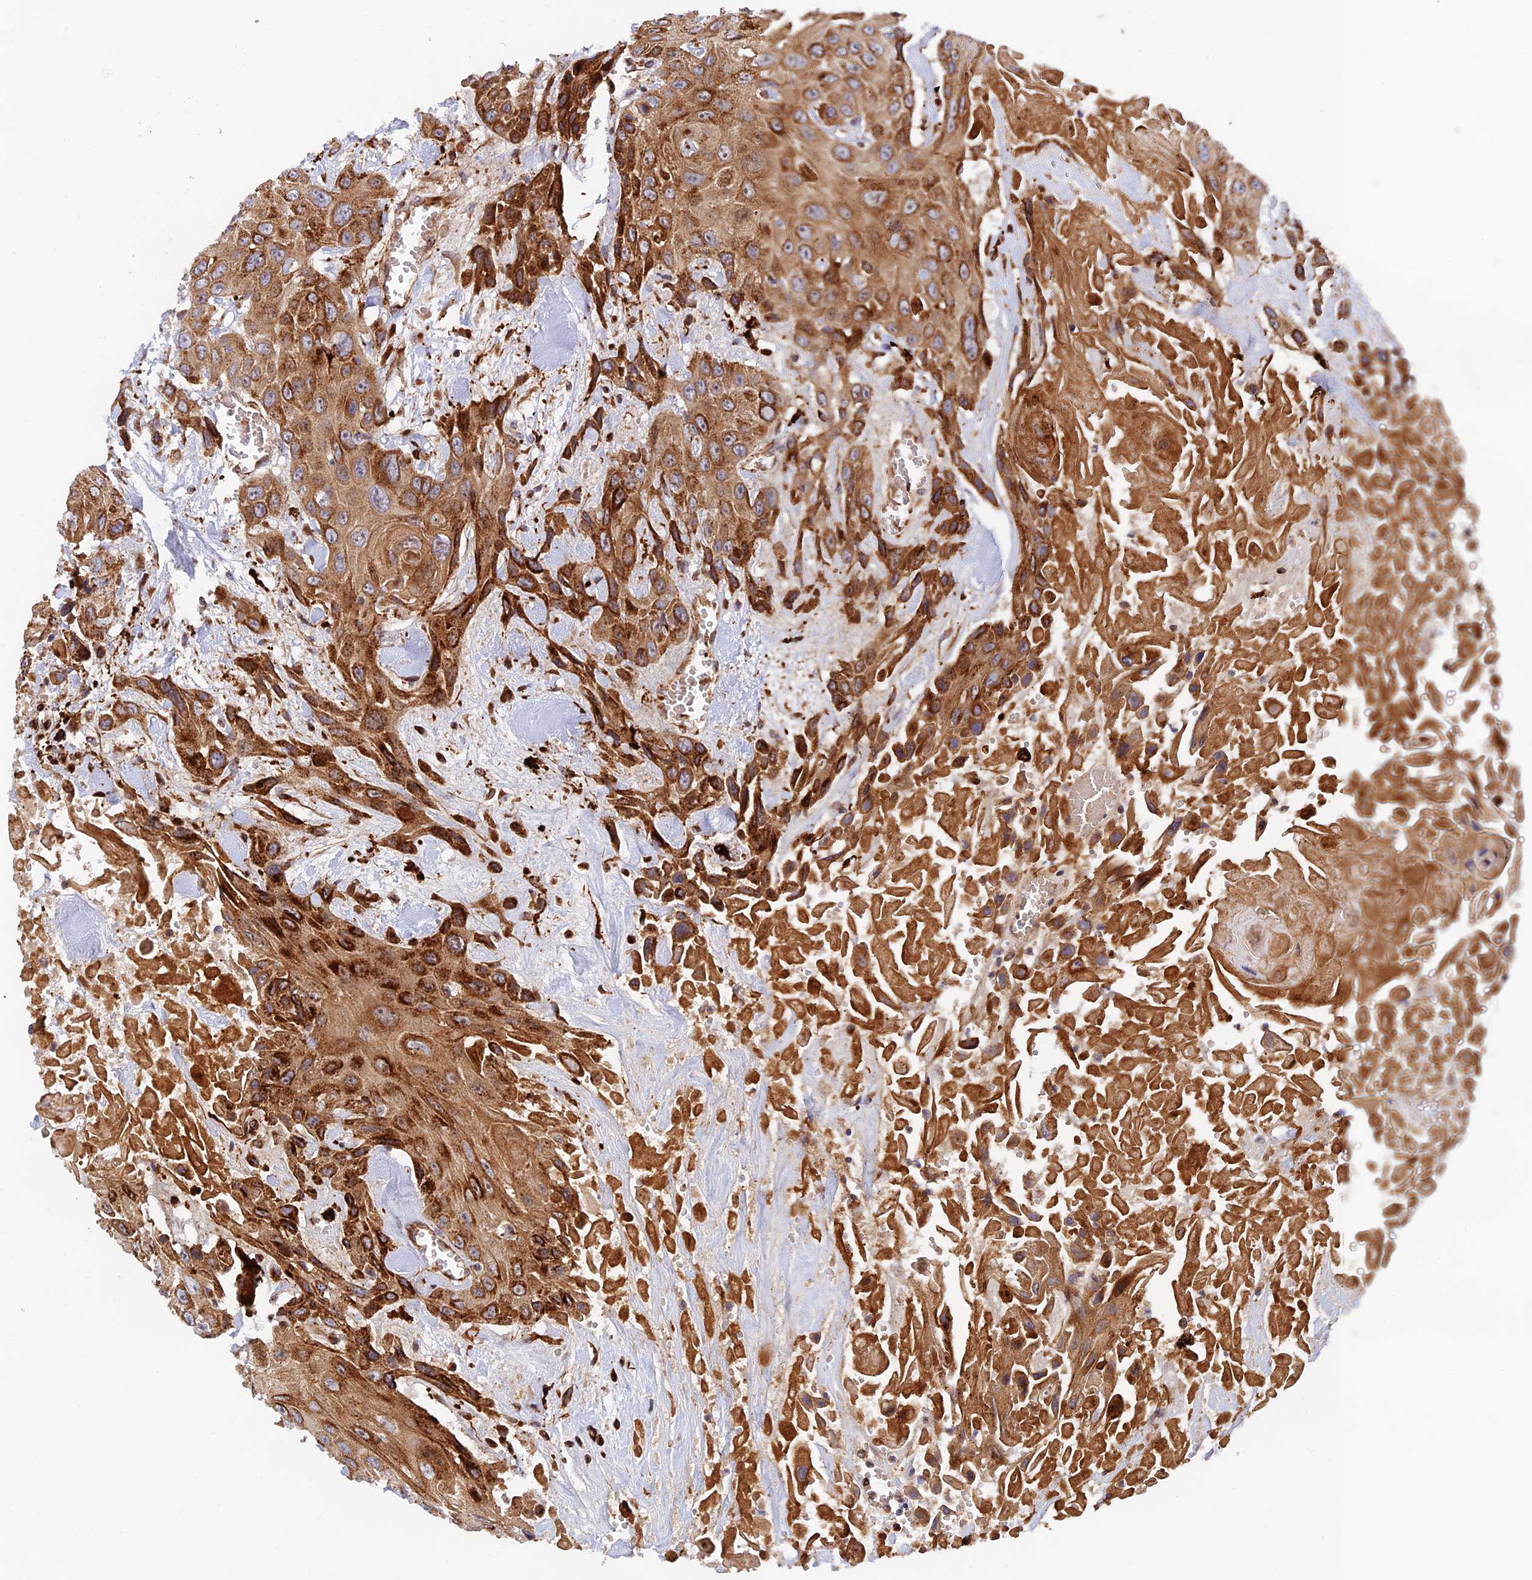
{"staining": {"intensity": "strong", "quantity": ">75%", "location": "cytoplasmic/membranous"}, "tissue": "head and neck cancer", "cell_type": "Tumor cells", "image_type": "cancer", "snomed": [{"axis": "morphology", "description": "Squamous cell carcinoma, NOS"}, {"axis": "topography", "description": "Head-Neck"}], "caption": "Human head and neck cancer (squamous cell carcinoma) stained with a protein marker displays strong staining in tumor cells.", "gene": "PPP2R3C", "patient": {"sex": "male", "age": 81}}